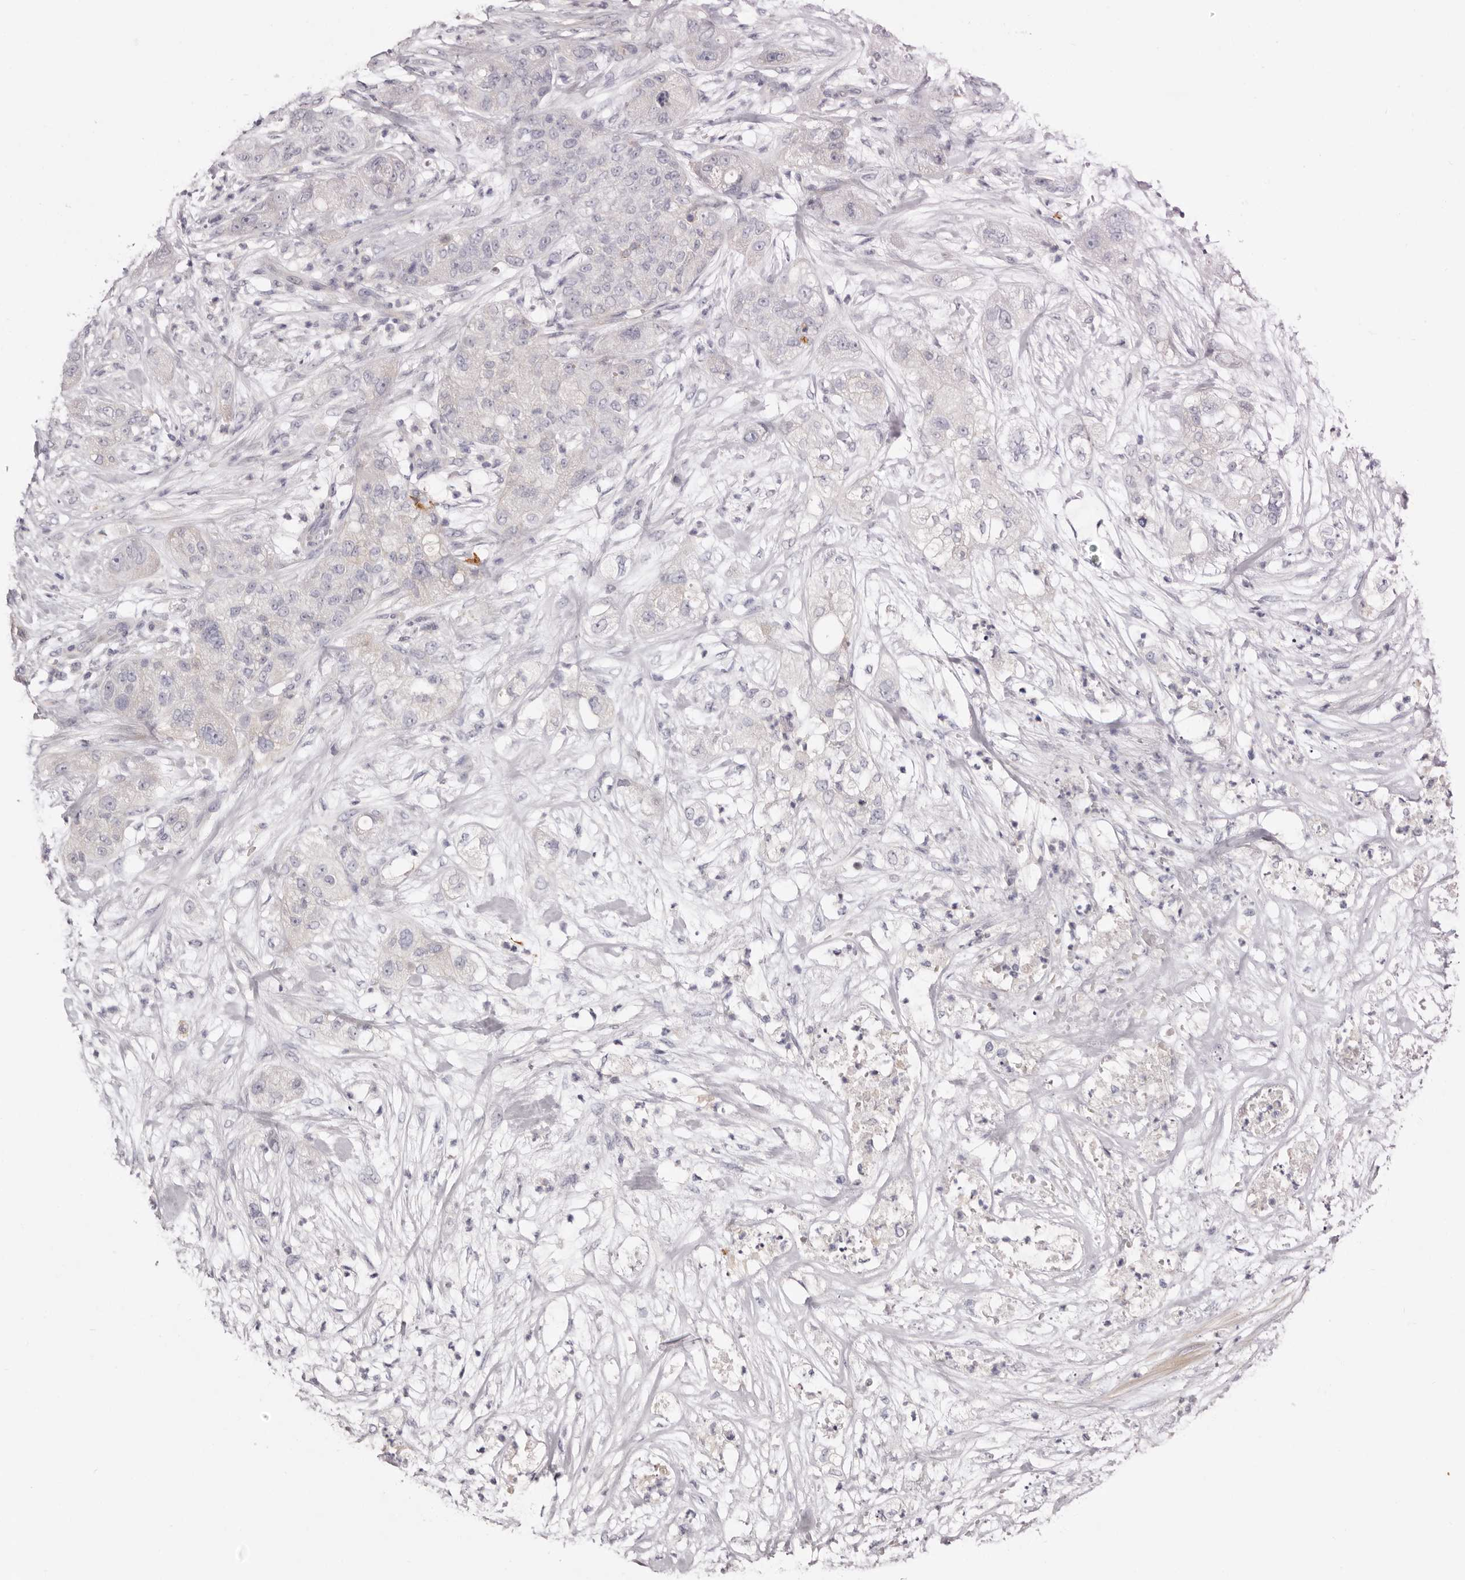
{"staining": {"intensity": "negative", "quantity": "none", "location": "none"}, "tissue": "pancreatic cancer", "cell_type": "Tumor cells", "image_type": "cancer", "snomed": [{"axis": "morphology", "description": "Adenocarcinoma, NOS"}, {"axis": "topography", "description": "Pancreas"}], "caption": "There is no significant expression in tumor cells of pancreatic cancer (adenocarcinoma).", "gene": "S1PR5", "patient": {"sex": "female", "age": 78}}